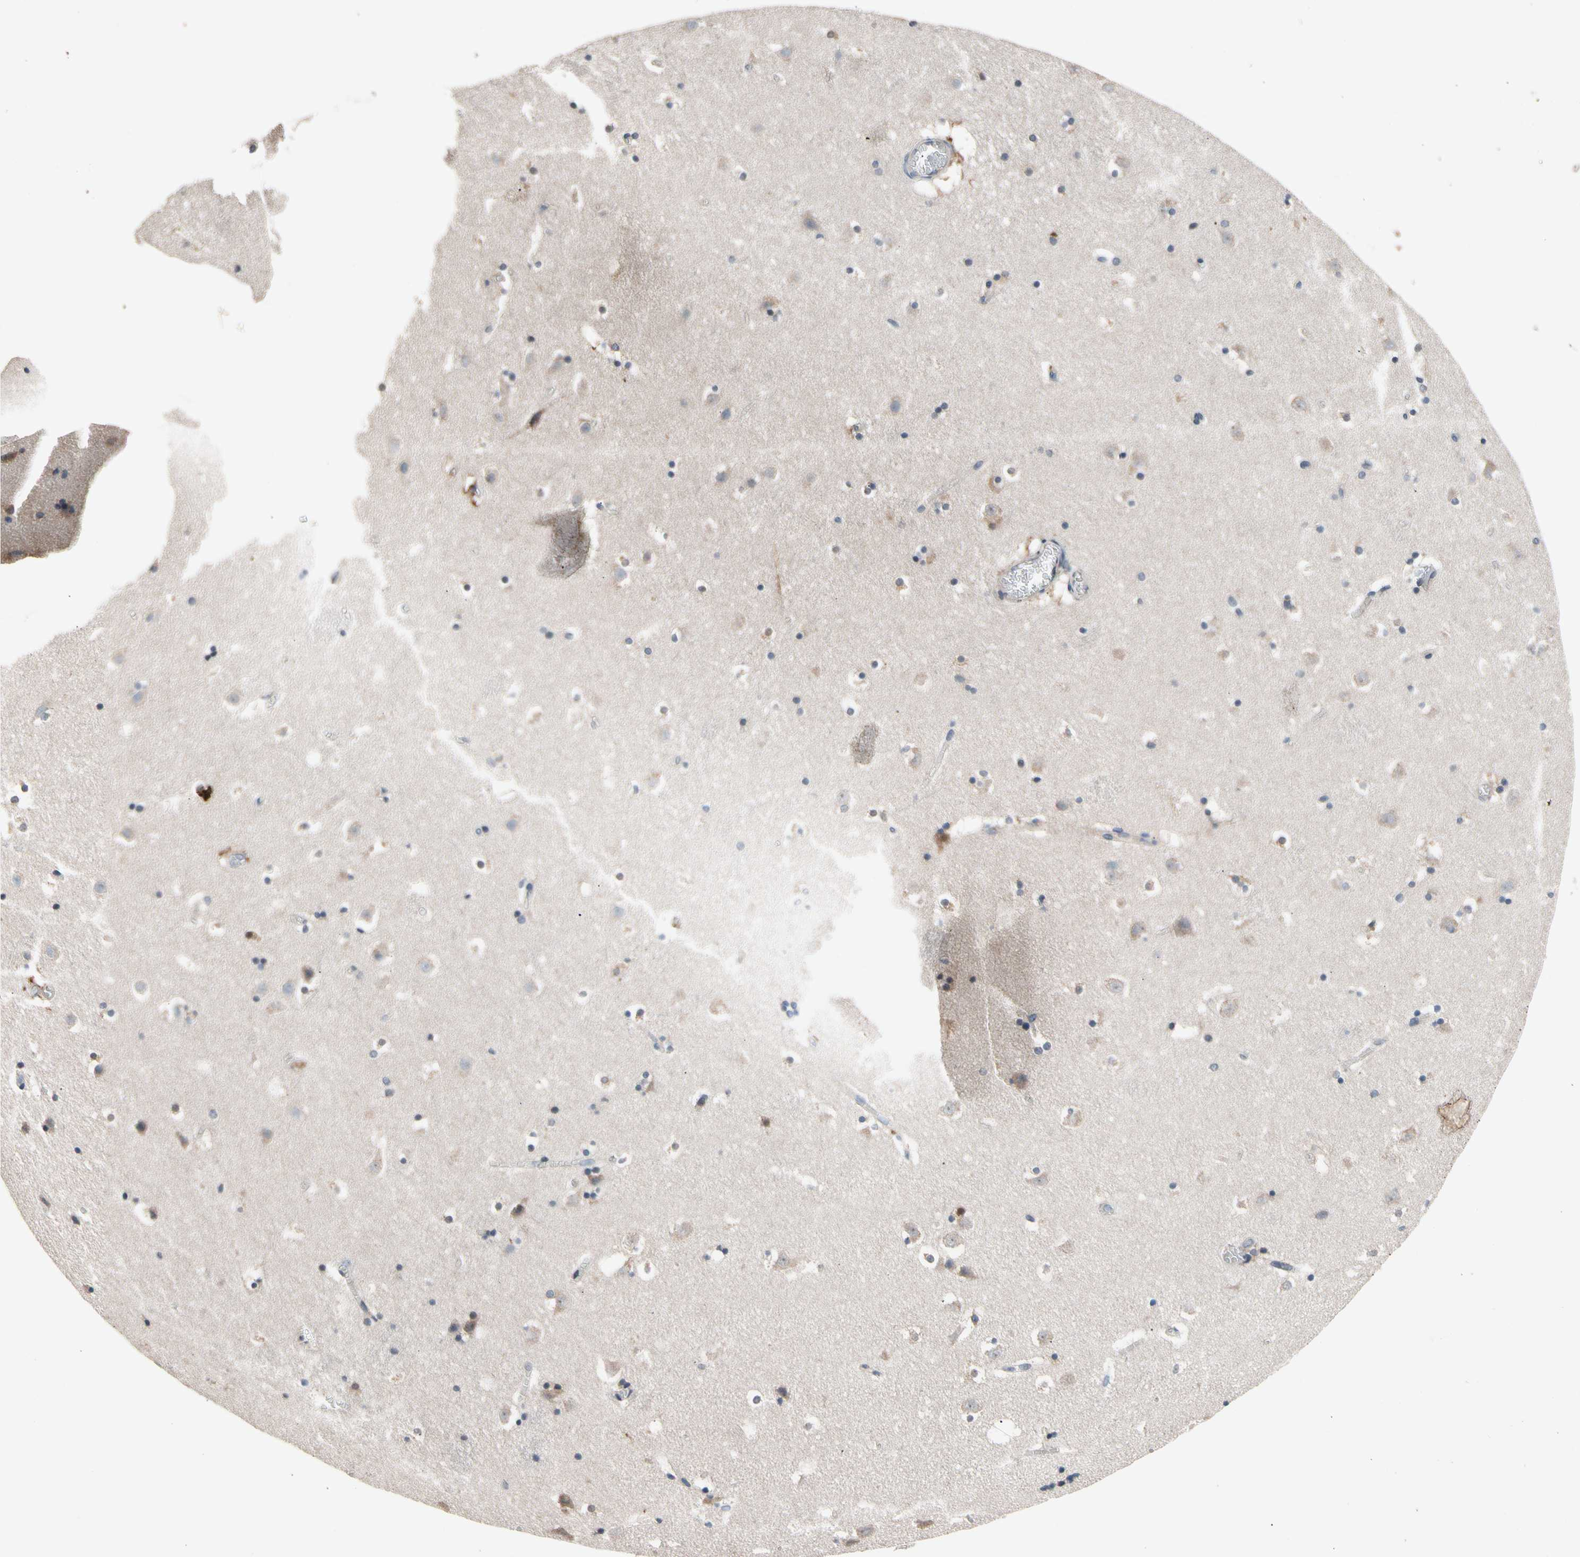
{"staining": {"intensity": "negative", "quantity": "none", "location": "none"}, "tissue": "caudate", "cell_type": "Glial cells", "image_type": "normal", "snomed": [{"axis": "morphology", "description": "Normal tissue, NOS"}, {"axis": "topography", "description": "Lateral ventricle wall"}], "caption": "The micrograph exhibits no significant positivity in glial cells of caudate. (DAB IHC with hematoxylin counter stain).", "gene": "PRDX4", "patient": {"sex": "male", "age": 45}}